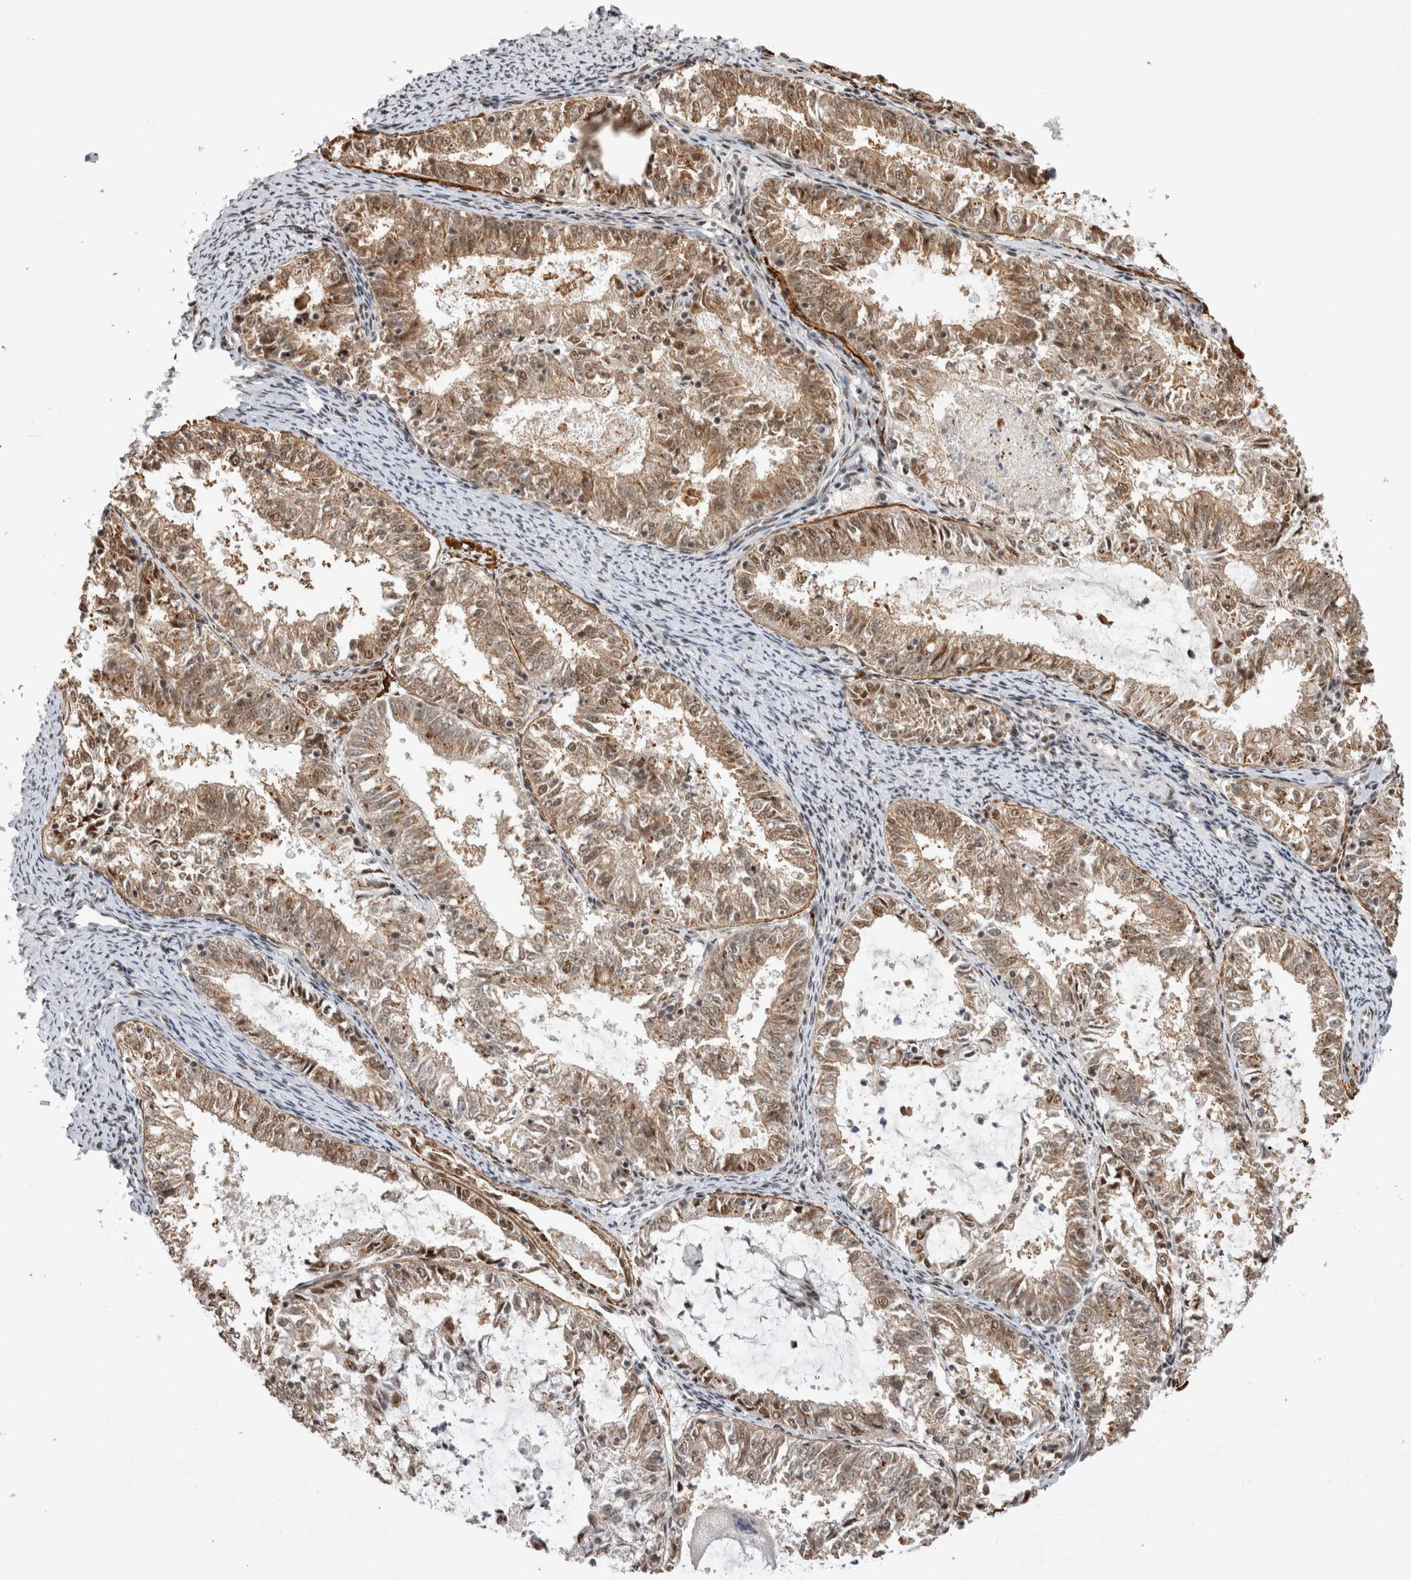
{"staining": {"intensity": "moderate", "quantity": ">75%", "location": "cytoplasmic/membranous,nuclear"}, "tissue": "endometrial cancer", "cell_type": "Tumor cells", "image_type": "cancer", "snomed": [{"axis": "morphology", "description": "Adenocarcinoma, NOS"}, {"axis": "topography", "description": "Endometrium"}], "caption": "IHC of endometrial cancer (adenocarcinoma) reveals medium levels of moderate cytoplasmic/membranous and nuclear expression in about >75% of tumor cells.", "gene": "EYA2", "patient": {"sex": "female", "age": 57}}